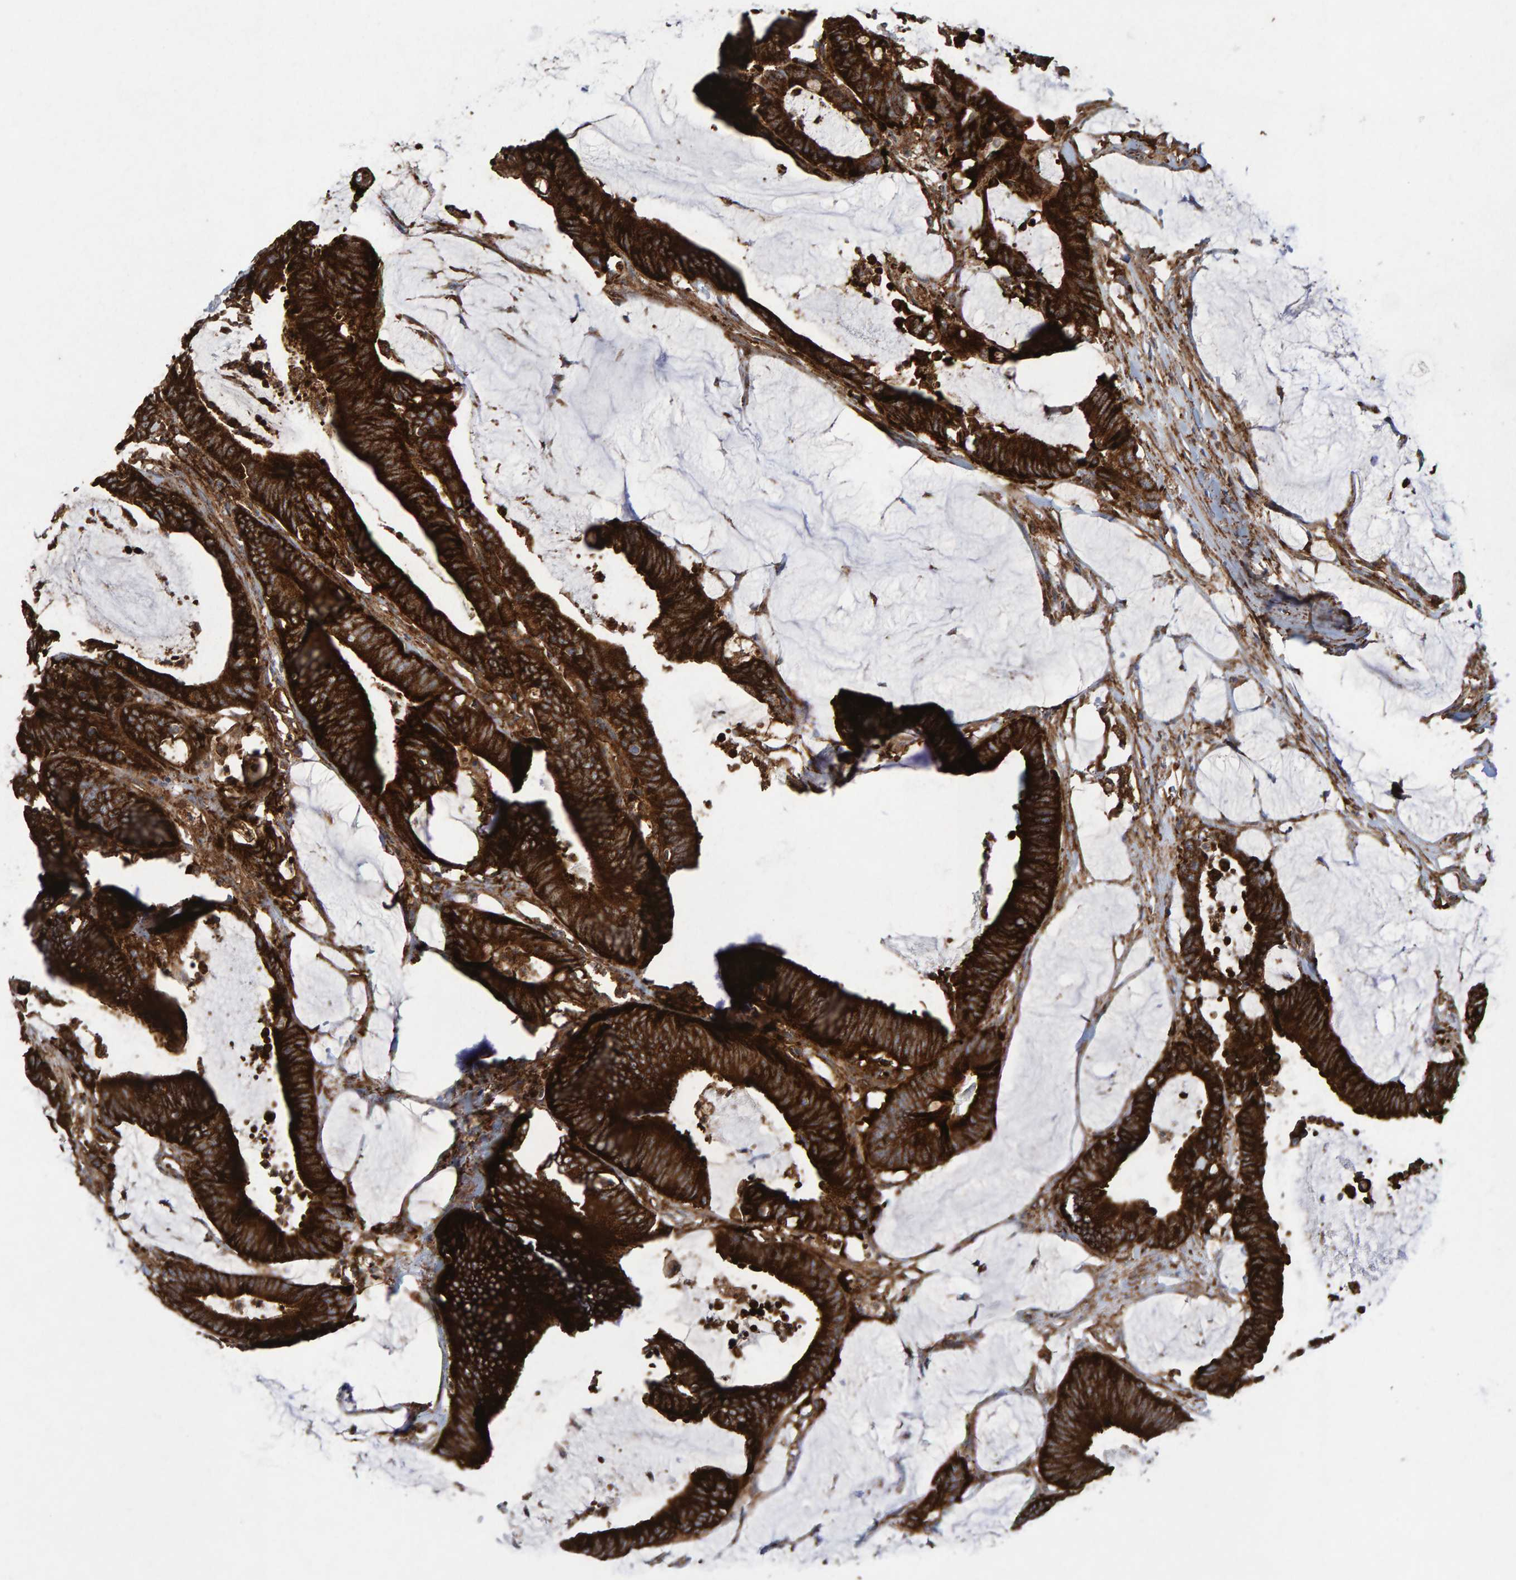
{"staining": {"intensity": "strong", "quantity": ">75%", "location": "cytoplasmic/membranous"}, "tissue": "colorectal cancer", "cell_type": "Tumor cells", "image_type": "cancer", "snomed": [{"axis": "morphology", "description": "Adenocarcinoma, NOS"}, {"axis": "topography", "description": "Rectum"}], "caption": "Colorectal cancer (adenocarcinoma) stained for a protein displays strong cytoplasmic/membranous positivity in tumor cells. (Brightfield microscopy of DAB IHC at high magnification).", "gene": "MVP", "patient": {"sex": "female", "age": 66}}